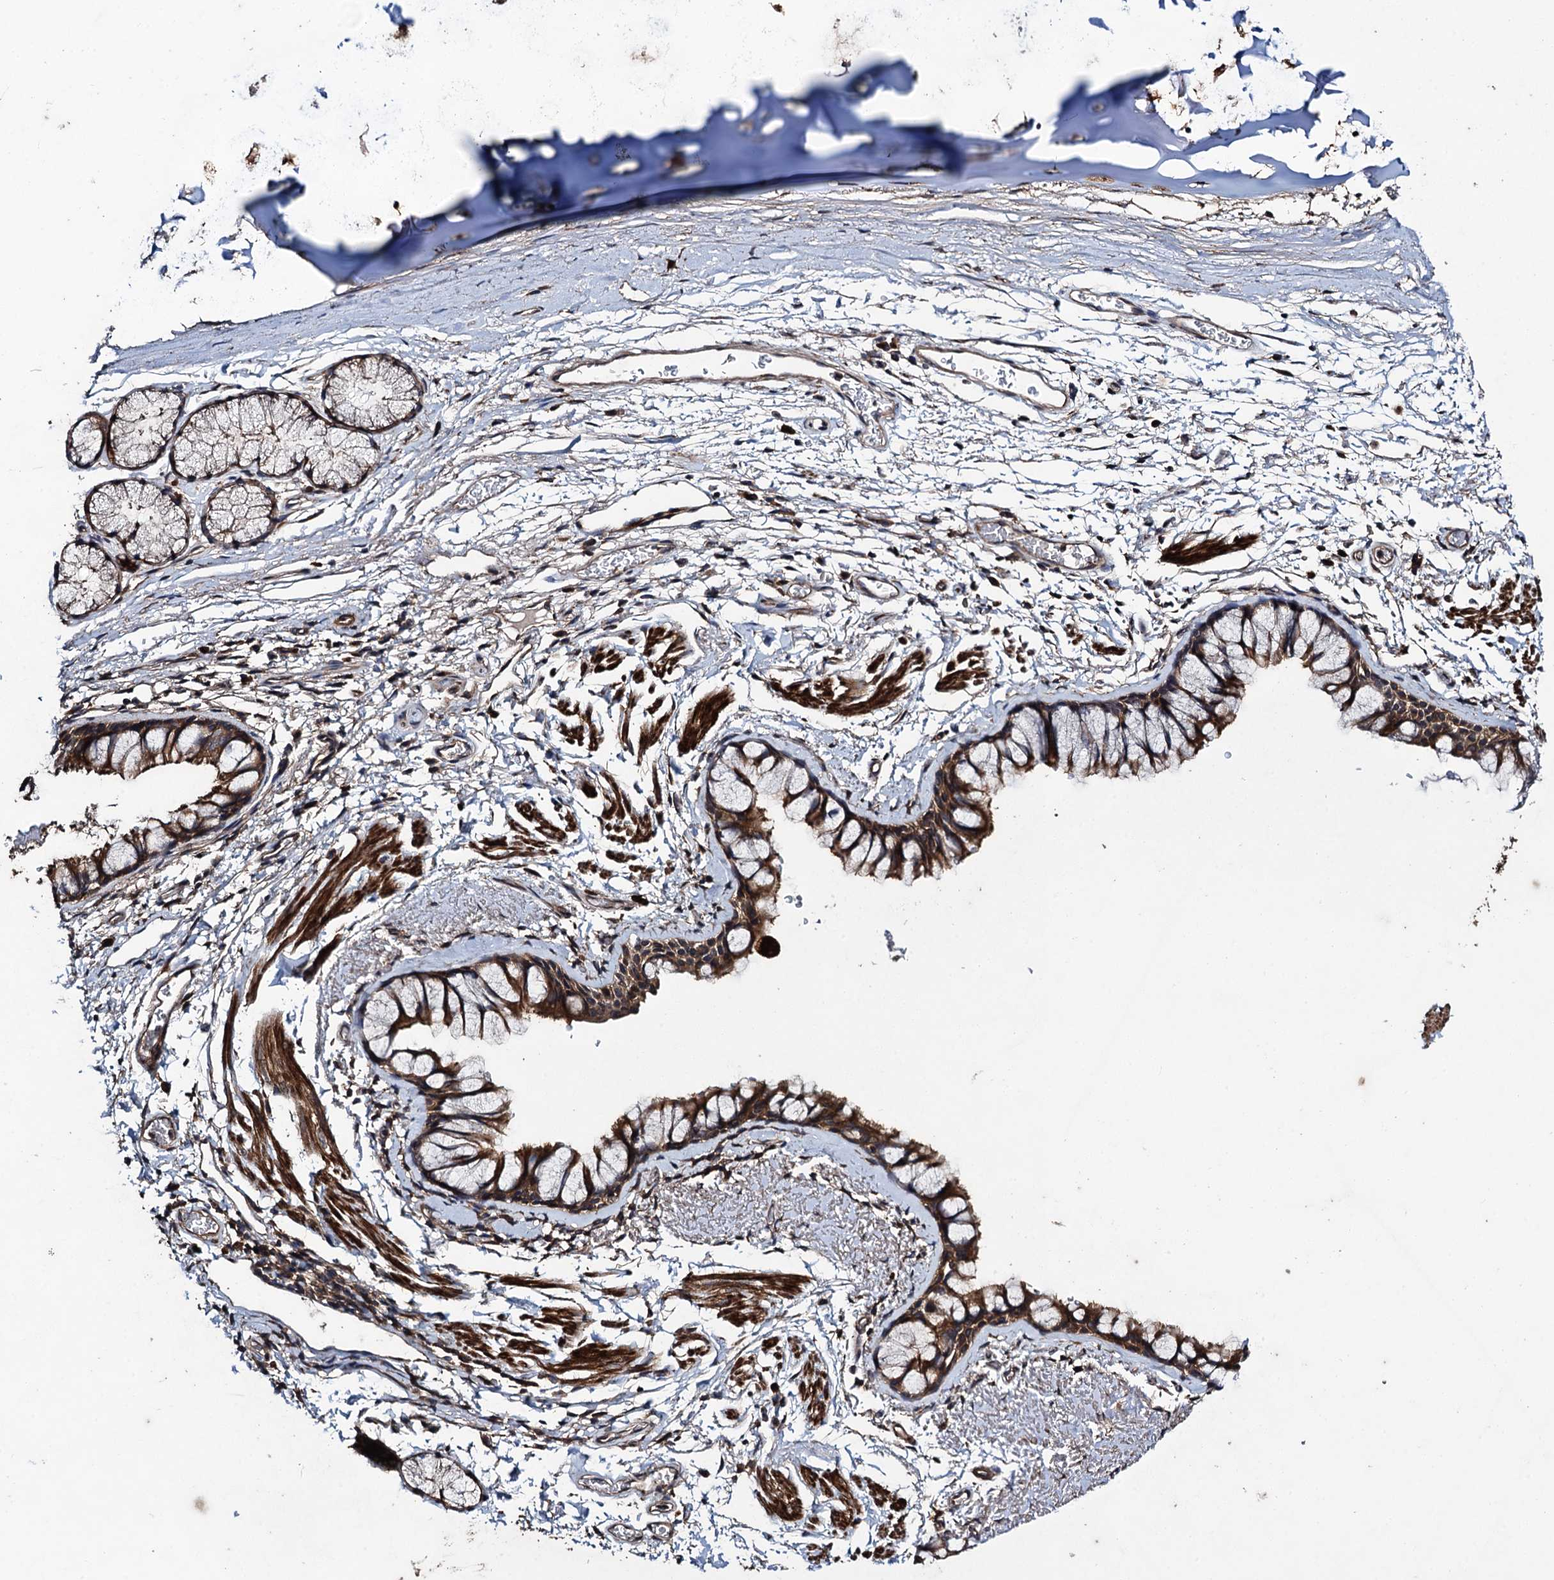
{"staining": {"intensity": "strong", "quantity": ">75%", "location": "cytoplasmic/membranous"}, "tissue": "bronchus", "cell_type": "Respiratory epithelial cells", "image_type": "normal", "snomed": [{"axis": "morphology", "description": "Normal tissue, NOS"}, {"axis": "topography", "description": "Bronchus"}], "caption": "An immunohistochemistry histopathology image of unremarkable tissue is shown. Protein staining in brown shows strong cytoplasmic/membranous positivity in bronchus within respiratory epithelial cells.", "gene": "CNTN5", "patient": {"sex": "male", "age": 65}}